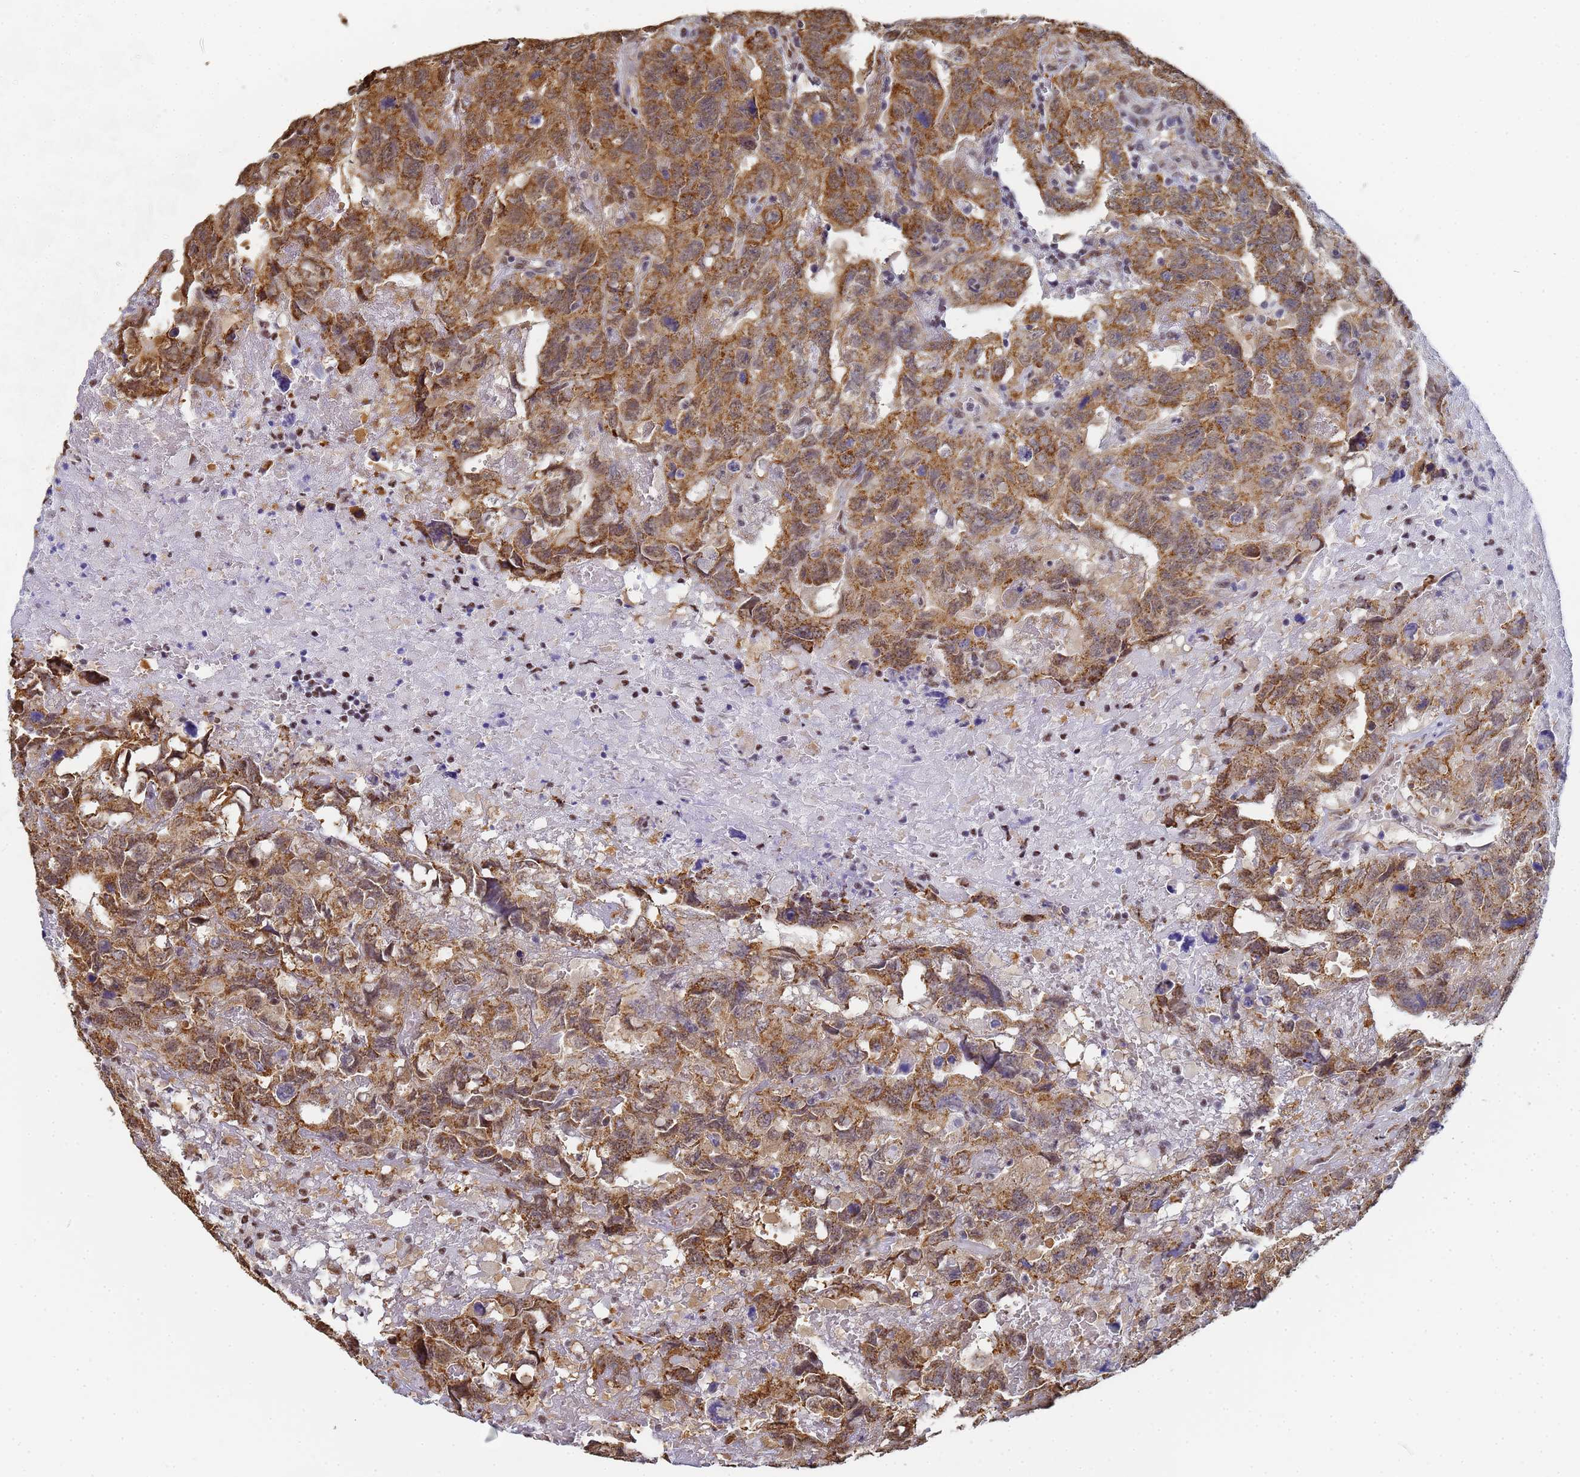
{"staining": {"intensity": "moderate", "quantity": ">75%", "location": "cytoplasmic/membranous,nuclear"}, "tissue": "testis cancer", "cell_type": "Tumor cells", "image_type": "cancer", "snomed": [{"axis": "morphology", "description": "Carcinoma, Embryonal, NOS"}, {"axis": "topography", "description": "Testis"}], "caption": "IHC of embryonal carcinoma (testis) demonstrates medium levels of moderate cytoplasmic/membranous and nuclear expression in about >75% of tumor cells. (DAB IHC, brown staining for protein, blue staining for nuclei).", "gene": "PRRT4", "patient": {"sex": "male", "age": 45}}